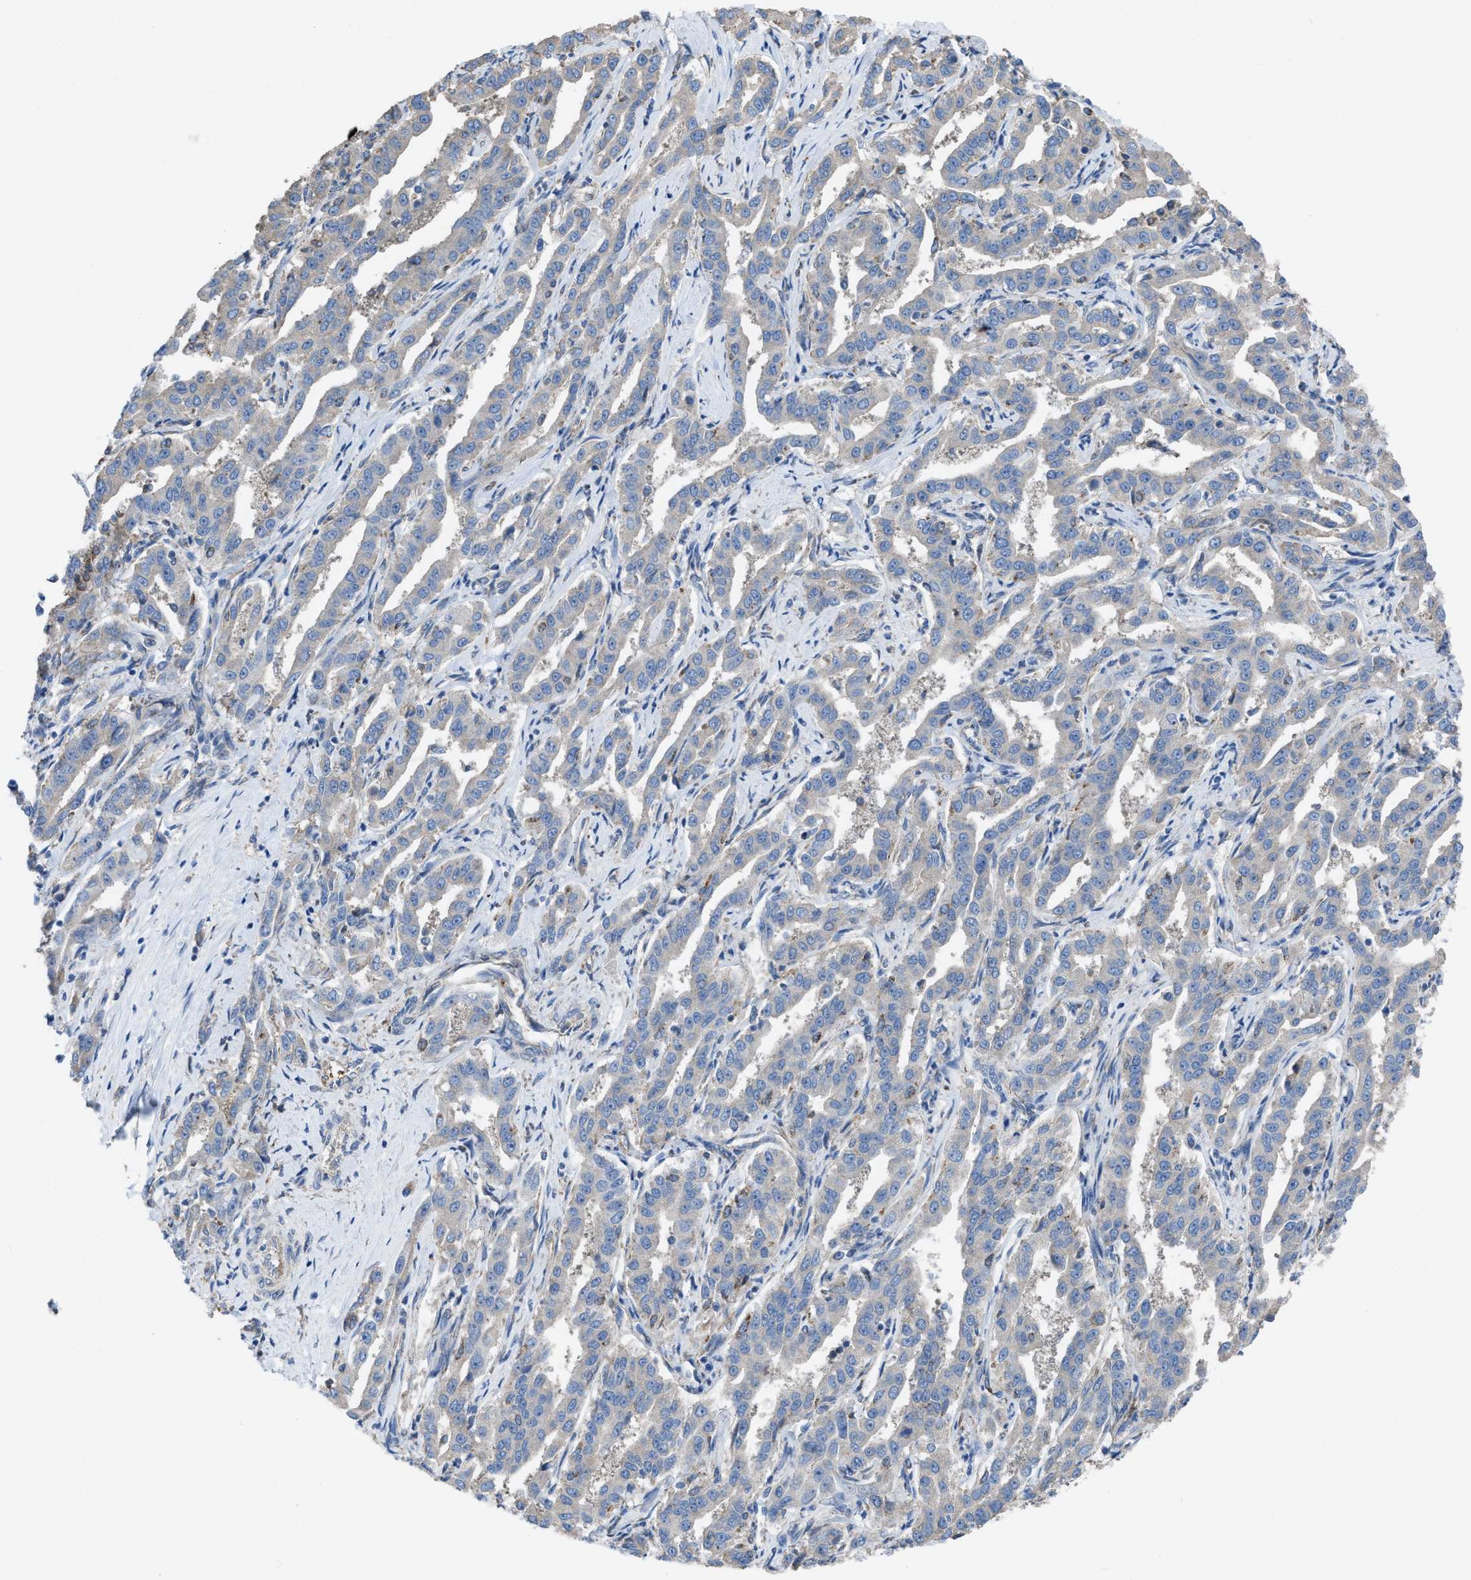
{"staining": {"intensity": "negative", "quantity": "none", "location": "none"}, "tissue": "liver cancer", "cell_type": "Tumor cells", "image_type": "cancer", "snomed": [{"axis": "morphology", "description": "Cholangiocarcinoma"}, {"axis": "topography", "description": "Liver"}], "caption": "Liver cholangiocarcinoma was stained to show a protein in brown. There is no significant positivity in tumor cells.", "gene": "DOLPP1", "patient": {"sex": "male", "age": 59}}